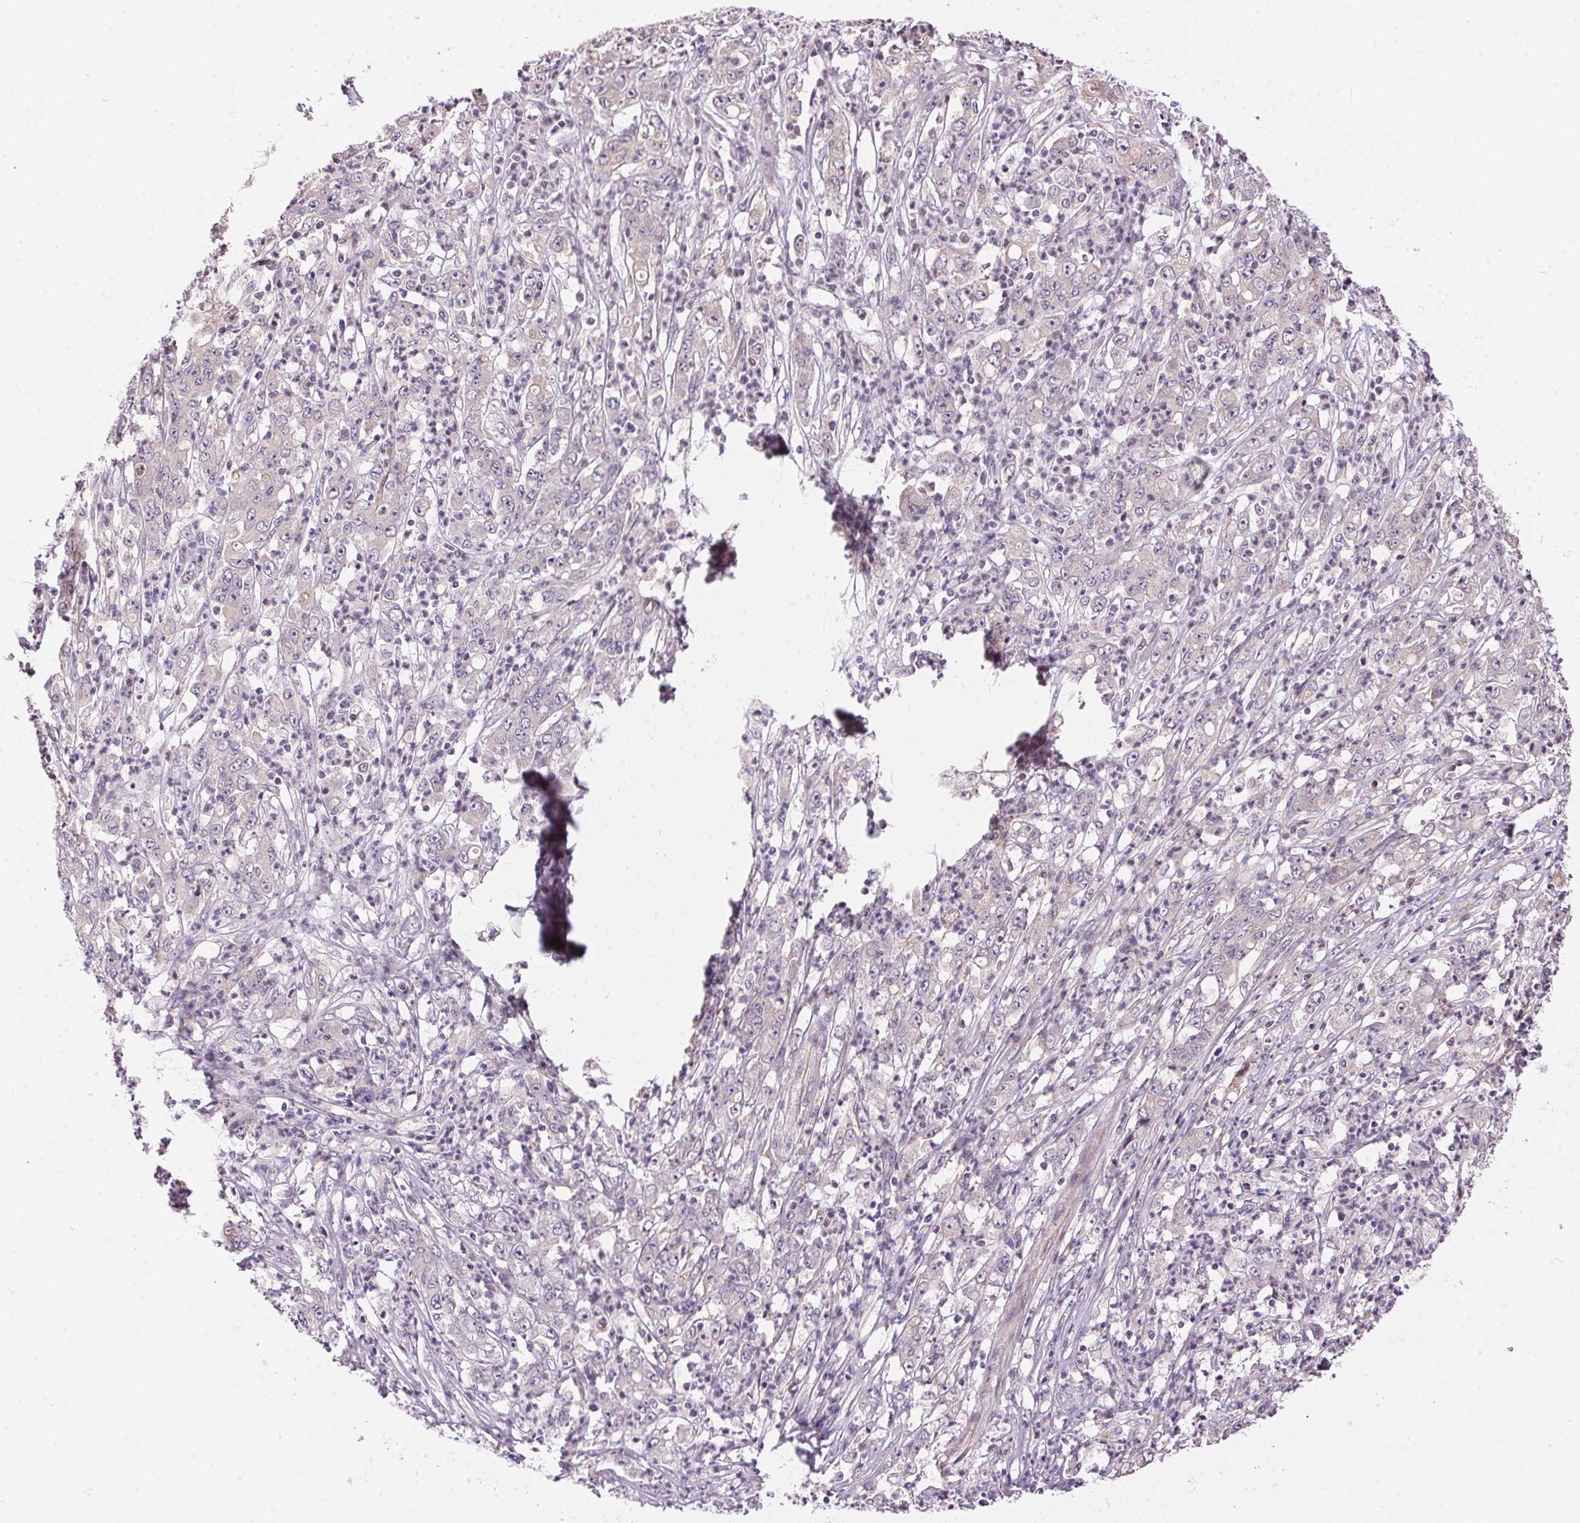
{"staining": {"intensity": "negative", "quantity": "none", "location": "none"}, "tissue": "stomach cancer", "cell_type": "Tumor cells", "image_type": "cancer", "snomed": [{"axis": "morphology", "description": "Adenocarcinoma, NOS"}, {"axis": "topography", "description": "Stomach, lower"}], "caption": "Stomach cancer was stained to show a protein in brown. There is no significant staining in tumor cells. The staining is performed using DAB brown chromogen with nuclei counter-stained in using hematoxylin.", "gene": "UNC13B", "patient": {"sex": "female", "age": 71}}